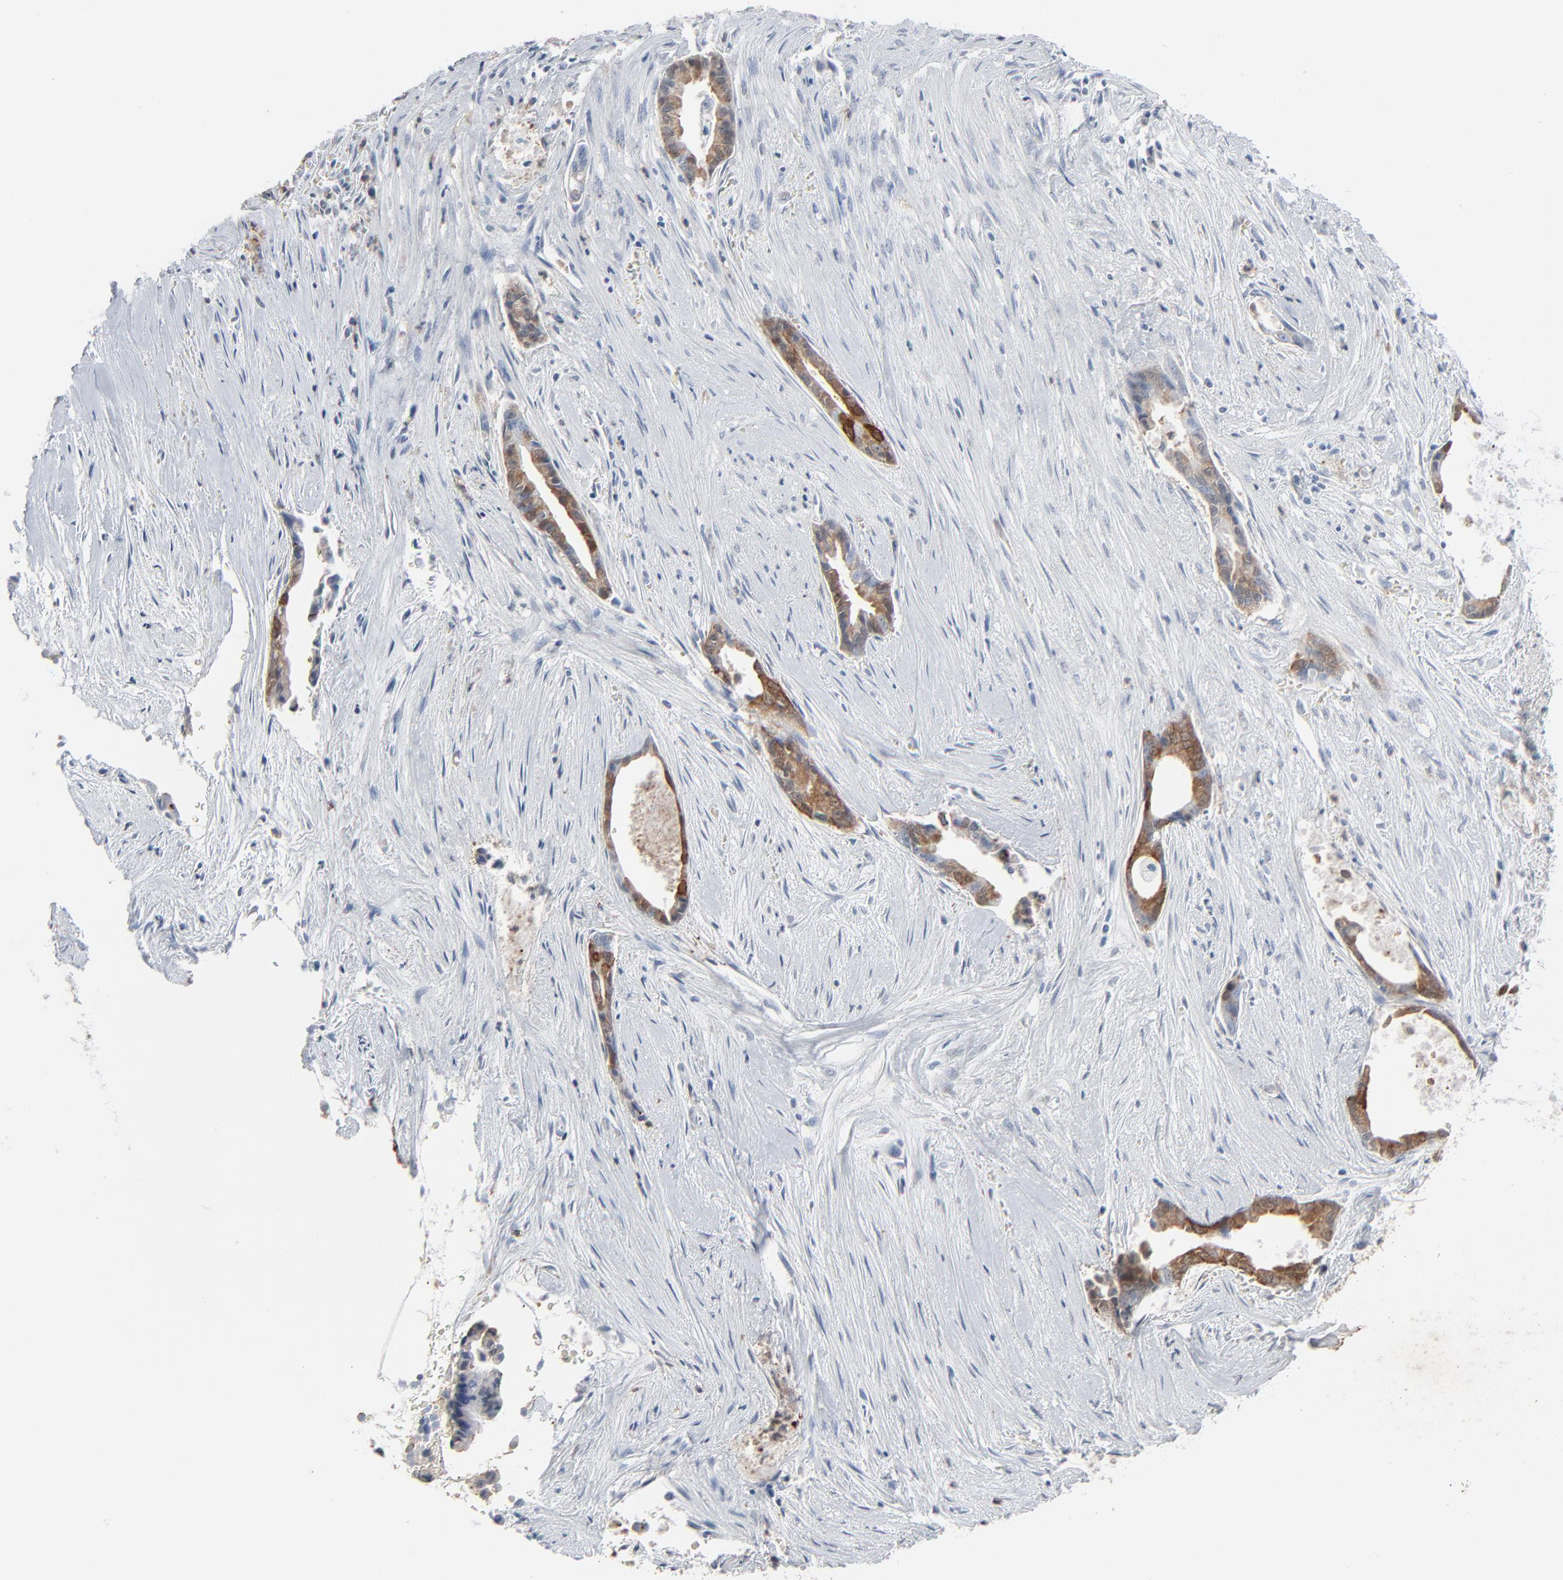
{"staining": {"intensity": "moderate", "quantity": "25%-75%", "location": "cytoplasmic/membranous"}, "tissue": "liver cancer", "cell_type": "Tumor cells", "image_type": "cancer", "snomed": [{"axis": "morphology", "description": "Cholangiocarcinoma"}, {"axis": "topography", "description": "Liver"}], "caption": "Immunohistochemistry micrograph of neoplastic tissue: liver cancer (cholangiocarcinoma) stained using immunohistochemistry (IHC) shows medium levels of moderate protein expression localized specifically in the cytoplasmic/membranous of tumor cells, appearing as a cytoplasmic/membranous brown color.", "gene": "PHGDH", "patient": {"sex": "female", "age": 55}}